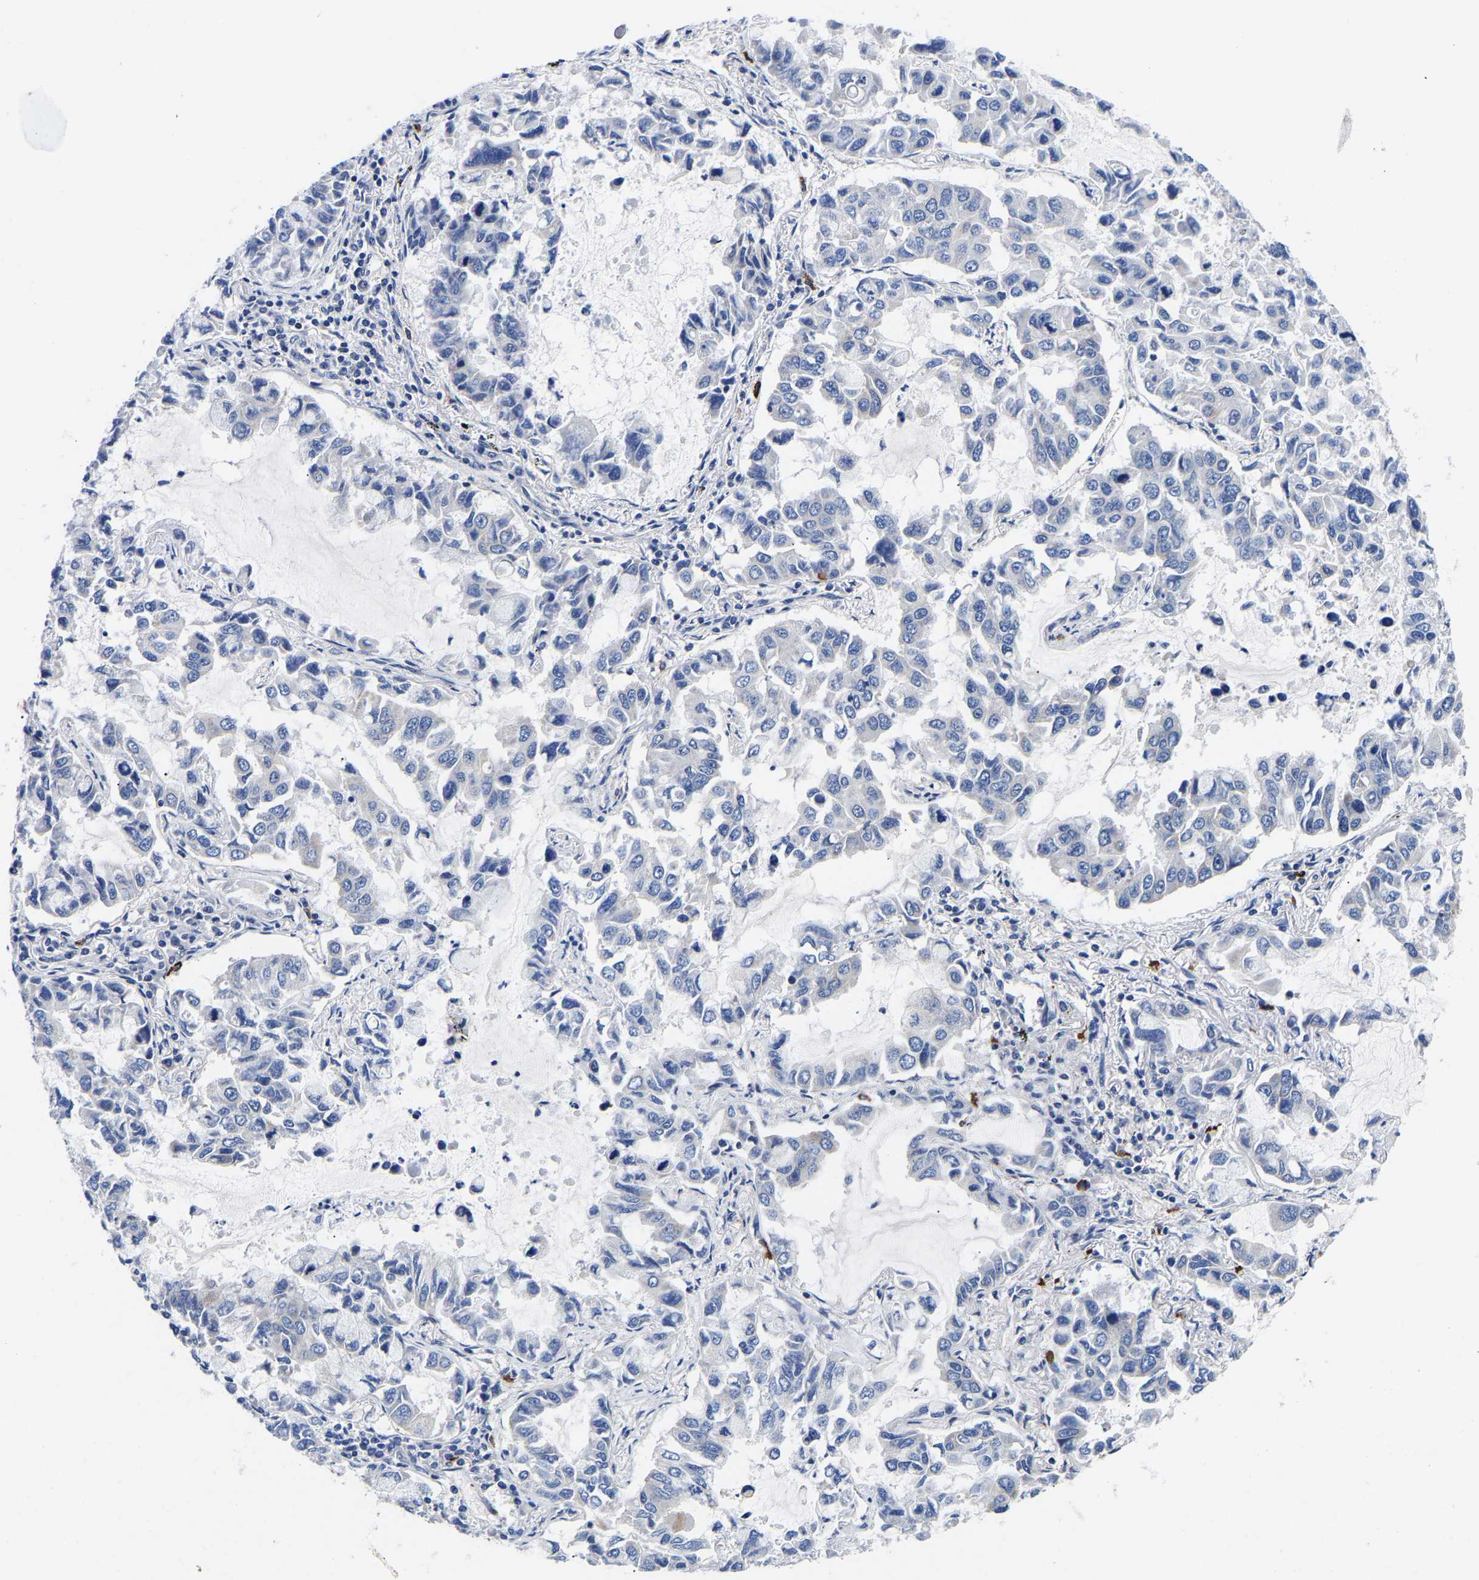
{"staining": {"intensity": "negative", "quantity": "none", "location": "none"}, "tissue": "lung cancer", "cell_type": "Tumor cells", "image_type": "cancer", "snomed": [{"axis": "morphology", "description": "Adenocarcinoma, NOS"}, {"axis": "topography", "description": "Lung"}], "caption": "Immunohistochemical staining of human lung cancer shows no significant expression in tumor cells.", "gene": "RINT1", "patient": {"sex": "male", "age": 64}}